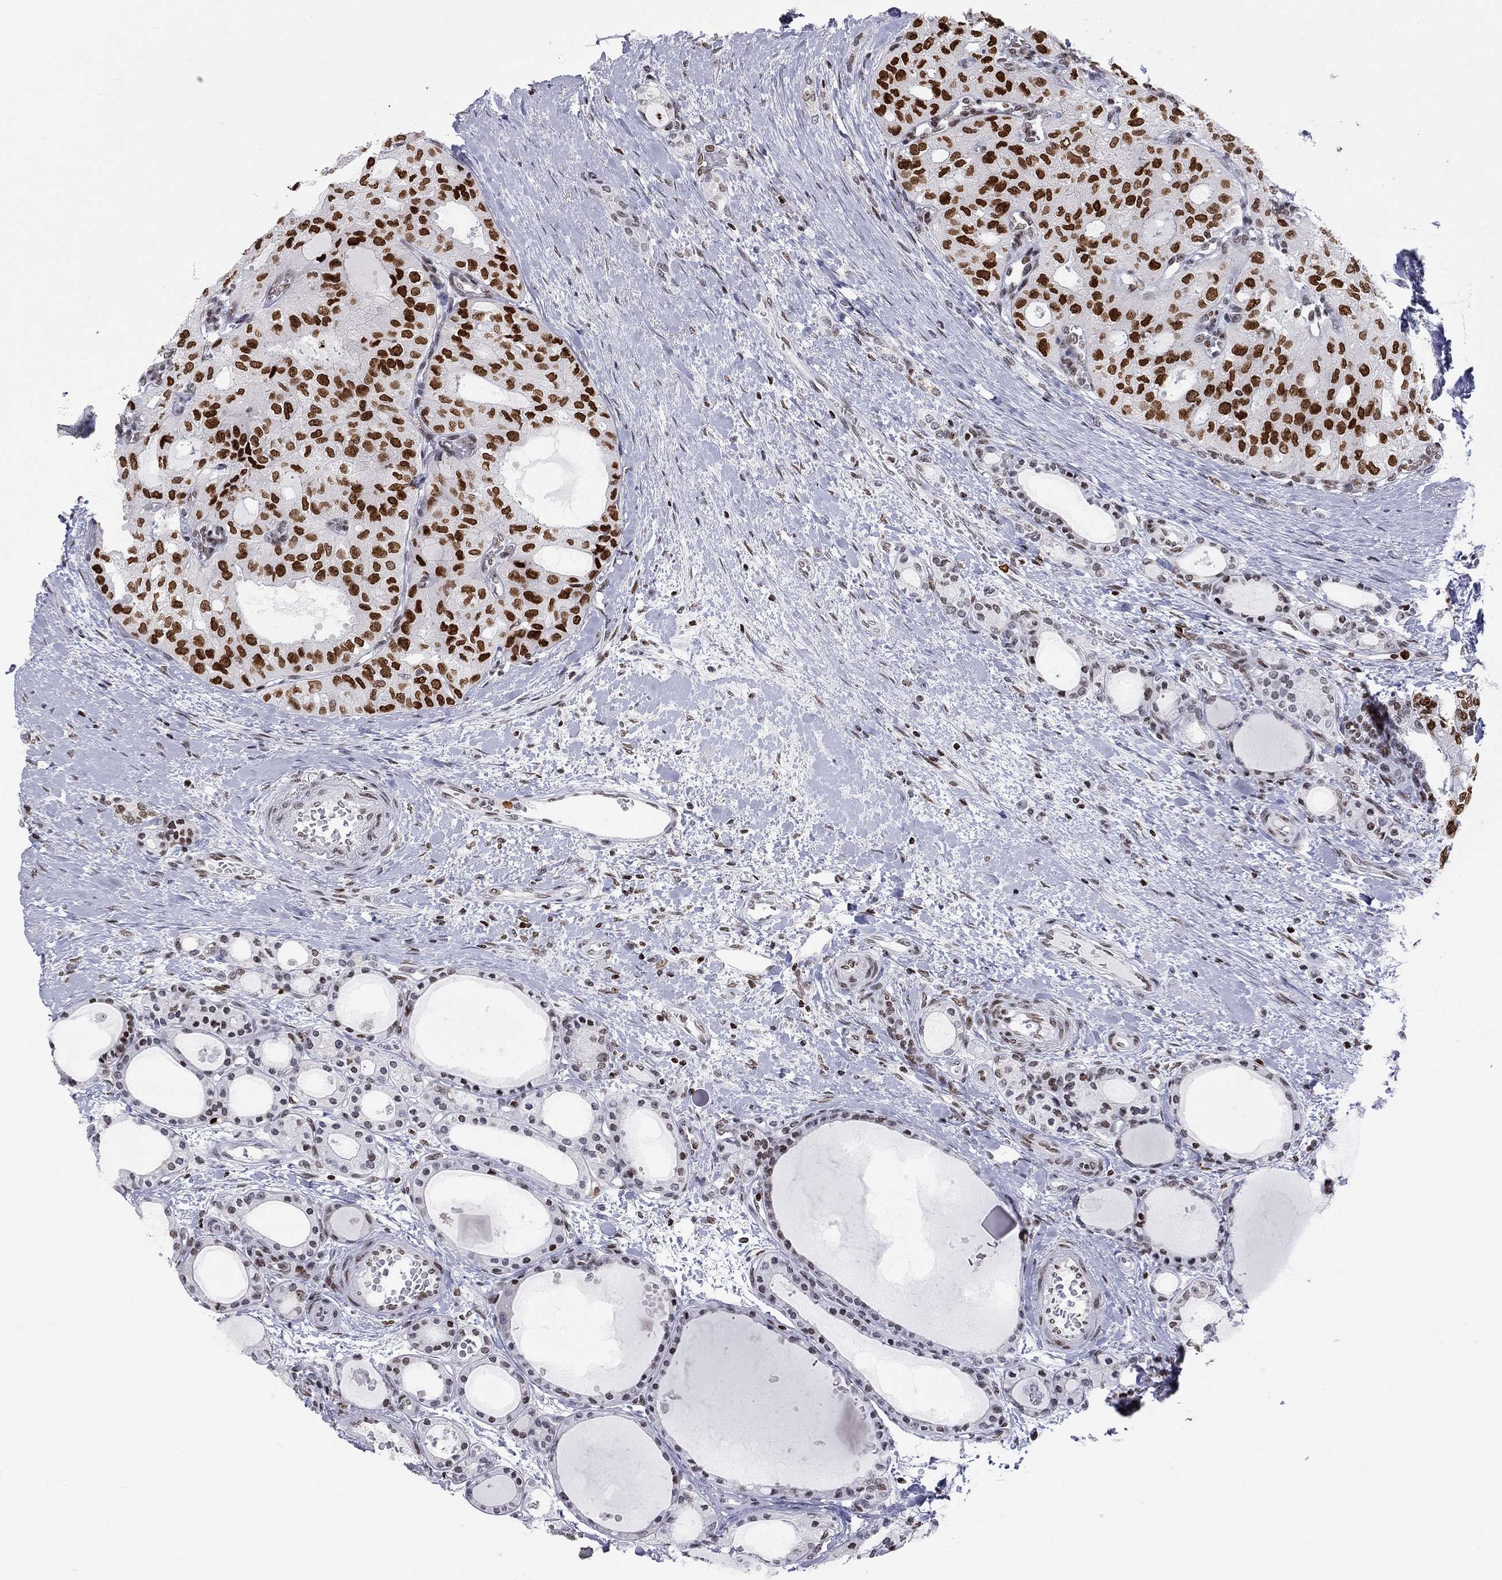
{"staining": {"intensity": "strong", "quantity": ">75%", "location": "nuclear"}, "tissue": "thyroid cancer", "cell_type": "Tumor cells", "image_type": "cancer", "snomed": [{"axis": "morphology", "description": "Follicular adenoma carcinoma, NOS"}, {"axis": "topography", "description": "Thyroid gland"}], "caption": "Immunohistochemical staining of human thyroid follicular adenoma carcinoma exhibits high levels of strong nuclear protein positivity in about >75% of tumor cells.", "gene": "H2AX", "patient": {"sex": "male", "age": 75}}